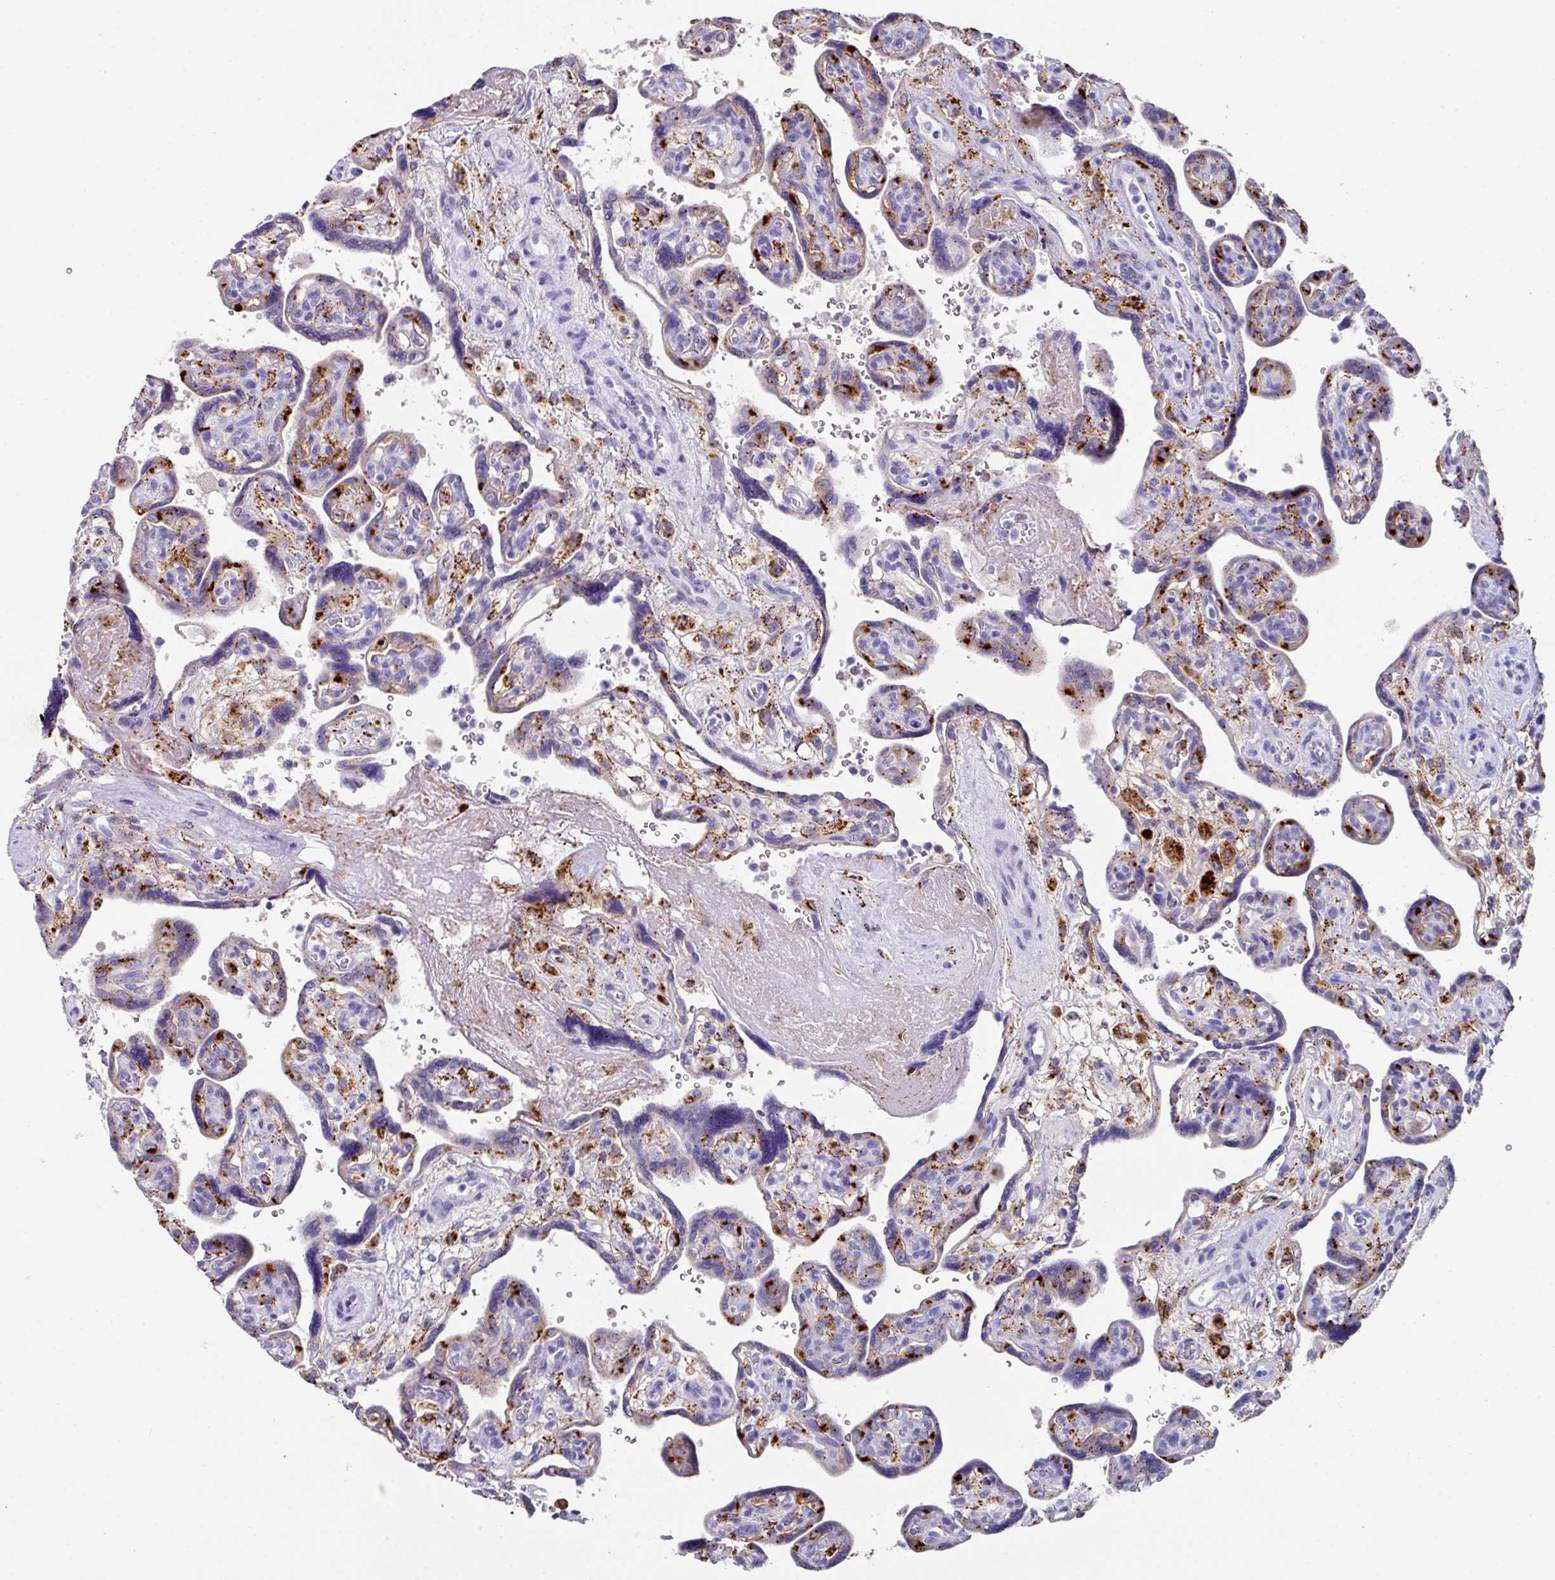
{"staining": {"intensity": "moderate", "quantity": "<25%", "location": "cytoplasmic/membranous"}, "tissue": "placenta", "cell_type": "Decidual cells", "image_type": "normal", "snomed": [{"axis": "morphology", "description": "Normal tissue, NOS"}, {"axis": "topography", "description": "Placenta"}], "caption": "The immunohistochemical stain shows moderate cytoplasmic/membranous staining in decidual cells of normal placenta. The staining is performed using DAB brown chromogen to label protein expression. The nuclei are counter-stained blue using hematoxylin.", "gene": "CPVL", "patient": {"sex": "female", "age": 39}}